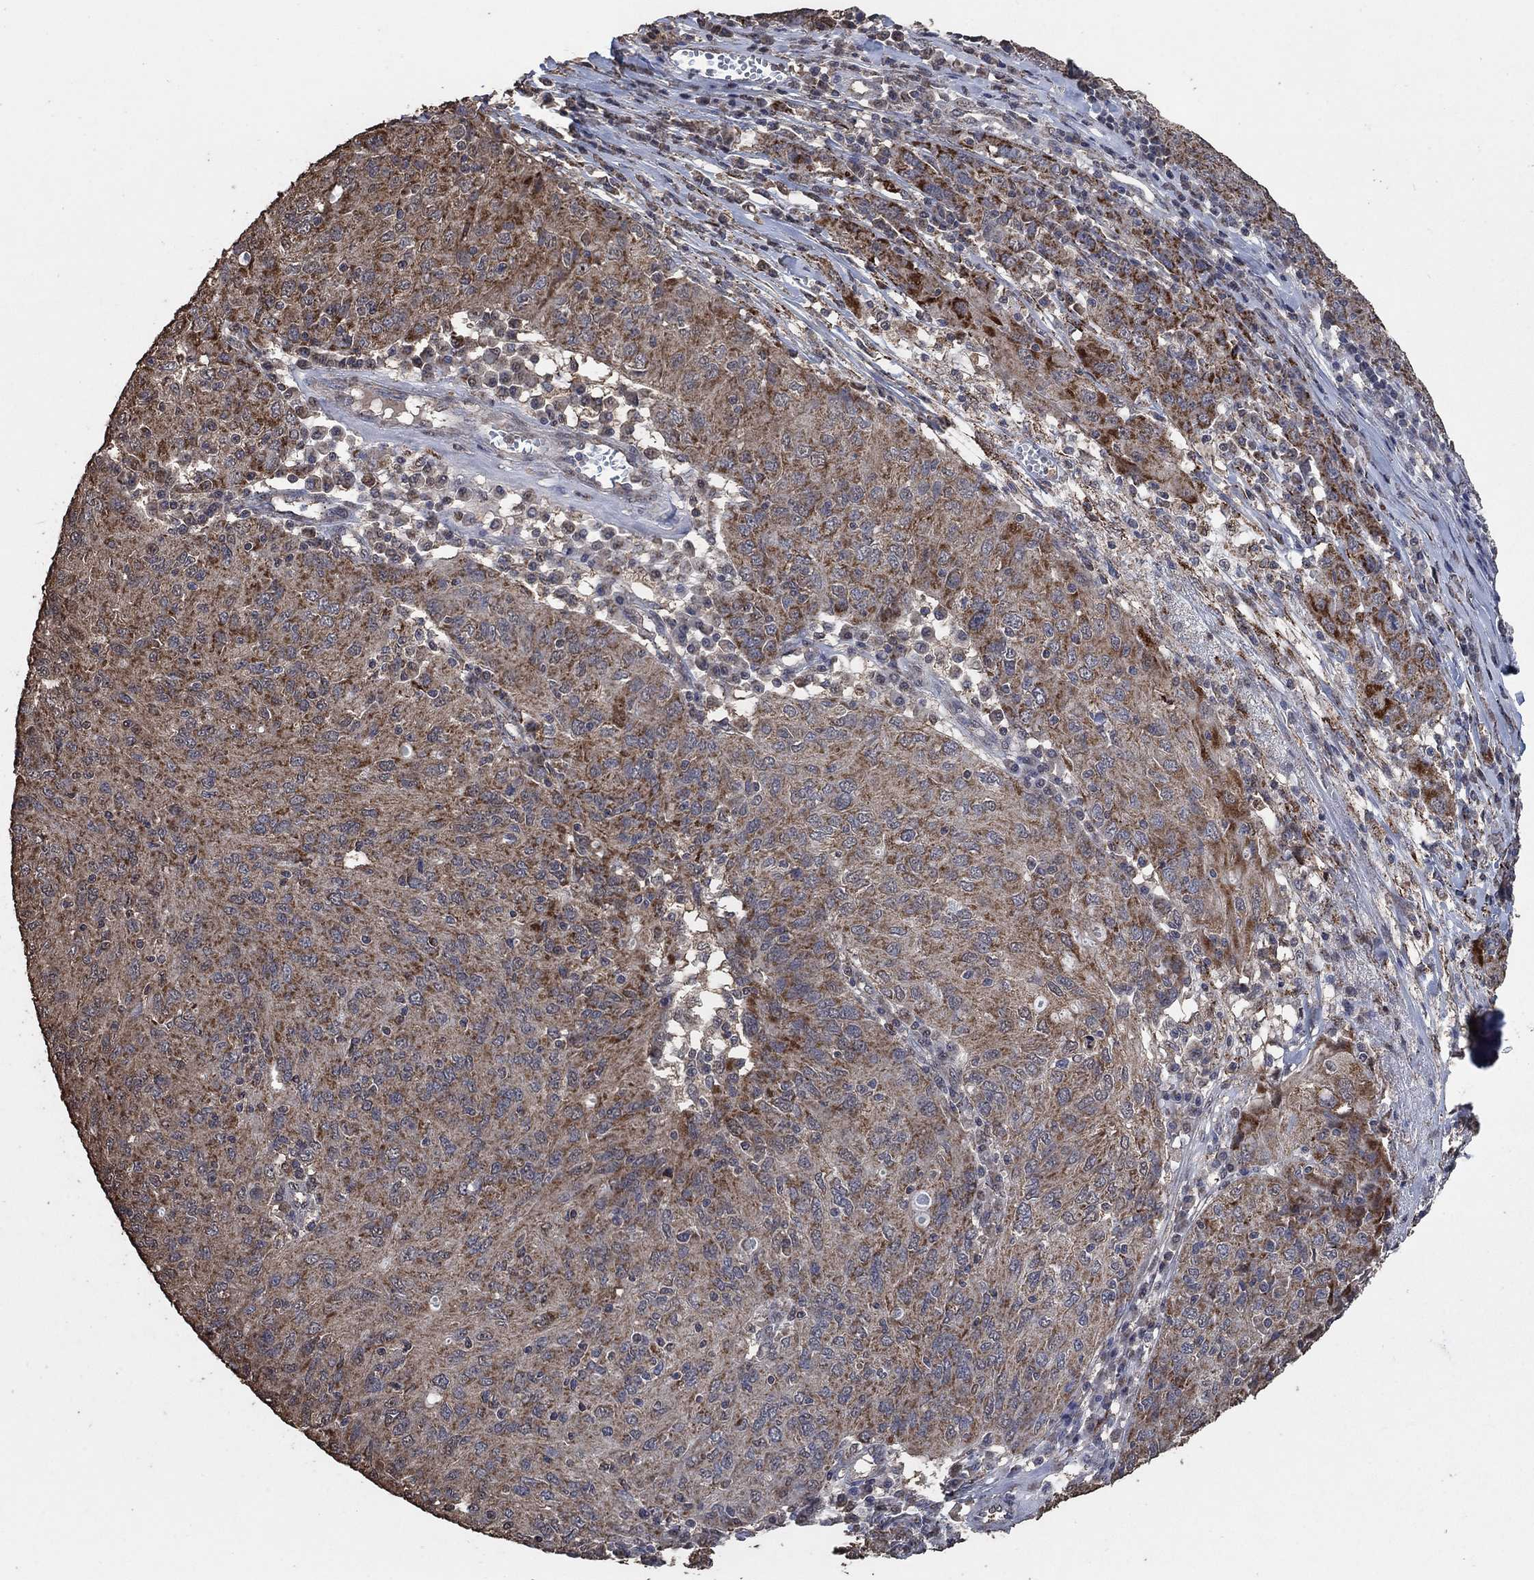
{"staining": {"intensity": "strong", "quantity": "25%-75%", "location": "cytoplasmic/membranous"}, "tissue": "ovarian cancer", "cell_type": "Tumor cells", "image_type": "cancer", "snomed": [{"axis": "morphology", "description": "Carcinoma, endometroid"}, {"axis": "topography", "description": "Ovary"}], "caption": "Immunohistochemistry (IHC) (DAB (3,3'-diaminobenzidine)) staining of ovarian endometroid carcinoma exhibits strong cytoplasmic/membranous protein positivity in approximately 25%-75% of tumor cells.", "gene": "MRPS24", "patient": {"sex": "female", "age": 50}}